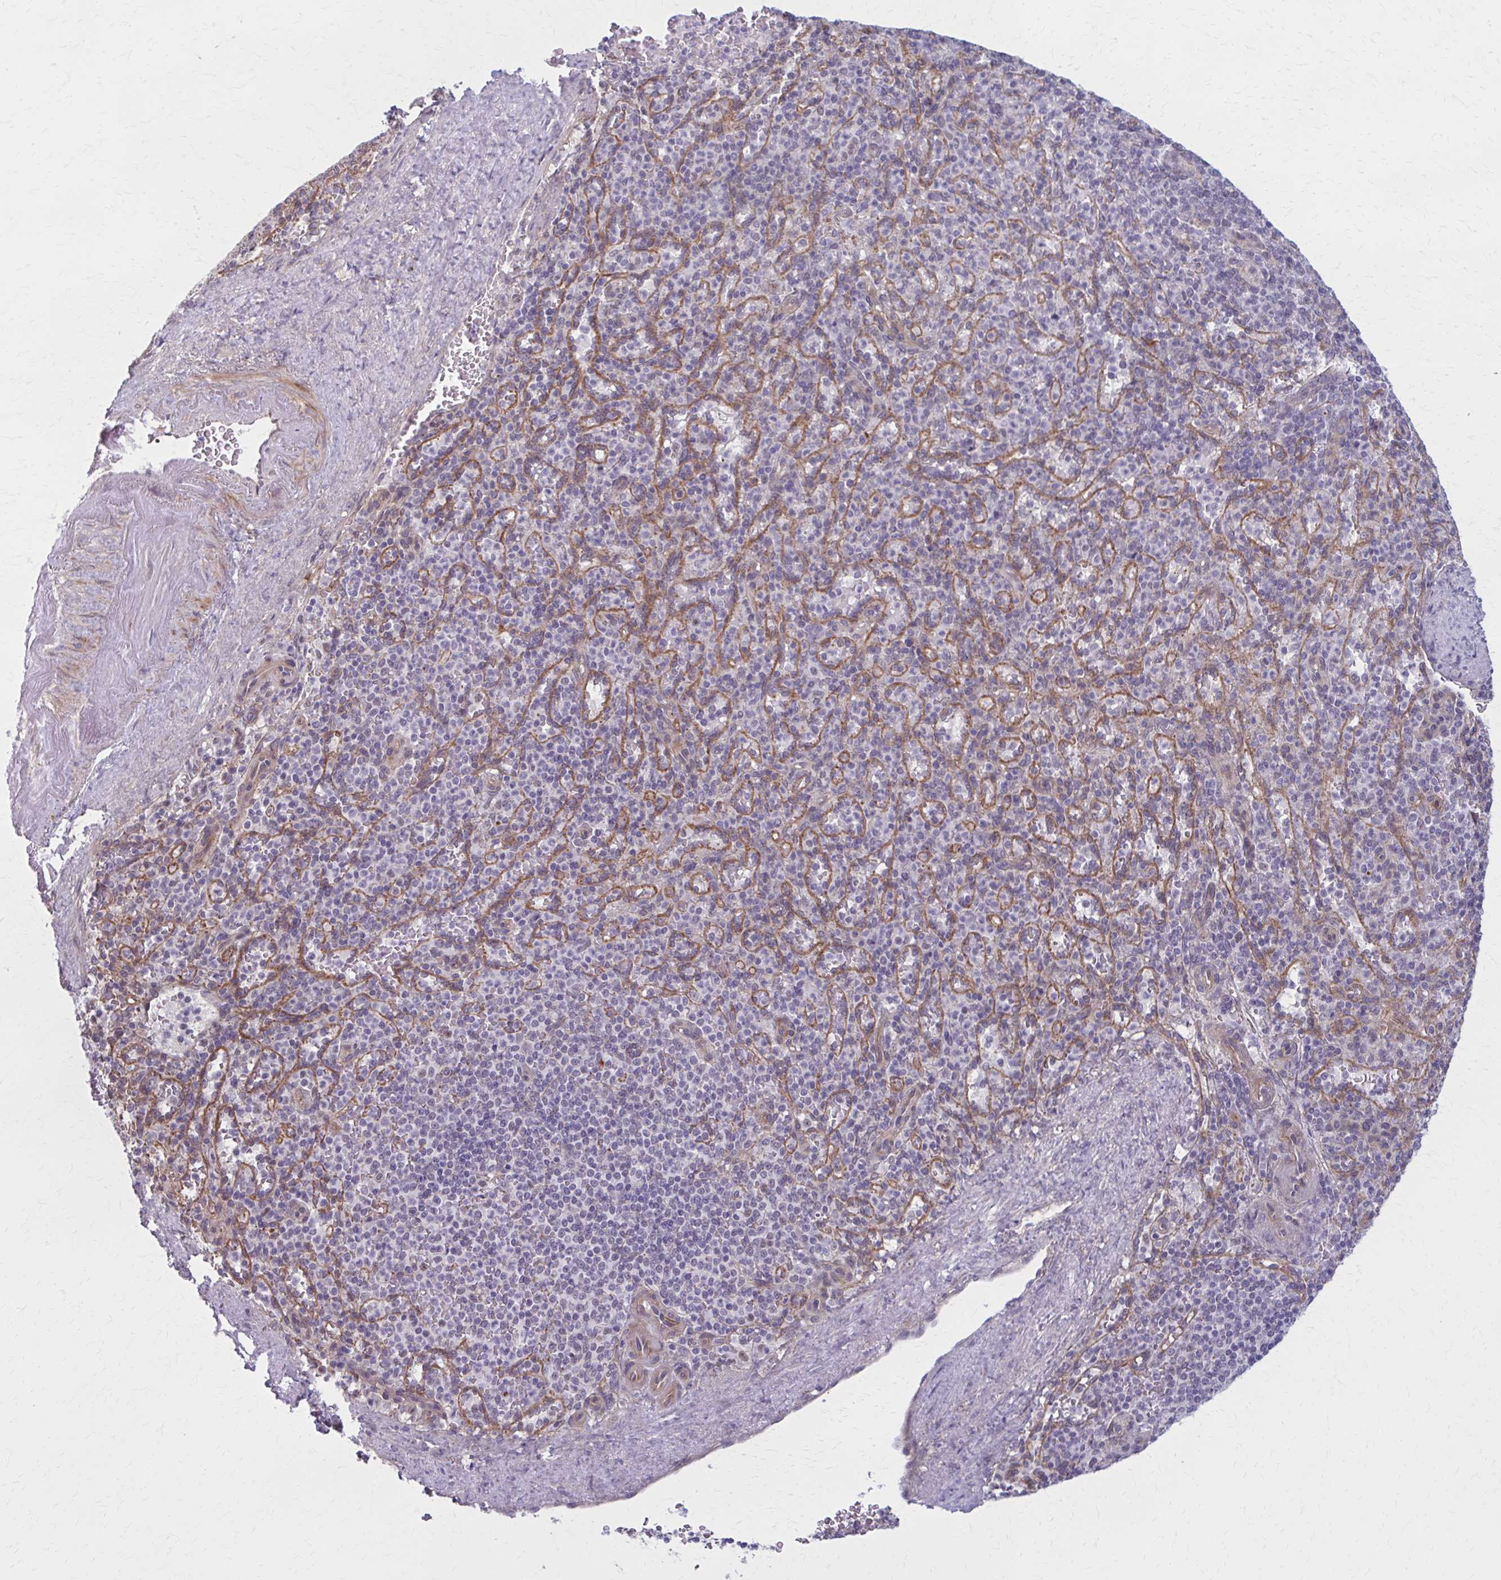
{"staining": {"intensity": "negative", "quantity": "none", "location": "none"}, "tissue": "spleen", "cell_type": "Cells in red pulp", "image_type": "normal", "snomed": [{"axis": "morphology", "description": "Normal tissue, NOS"}, {"axis": "topography", "description": "Spleen"}], "caption": "Cells in red pulp show no significant positivity in normal spleen. (DAB (3,3'-diaminobenzidine) immunohistochemistry with hematoxylin counter stain).", "gene": "NUMBL", "patient": {"sex": "female", "age": 74}}